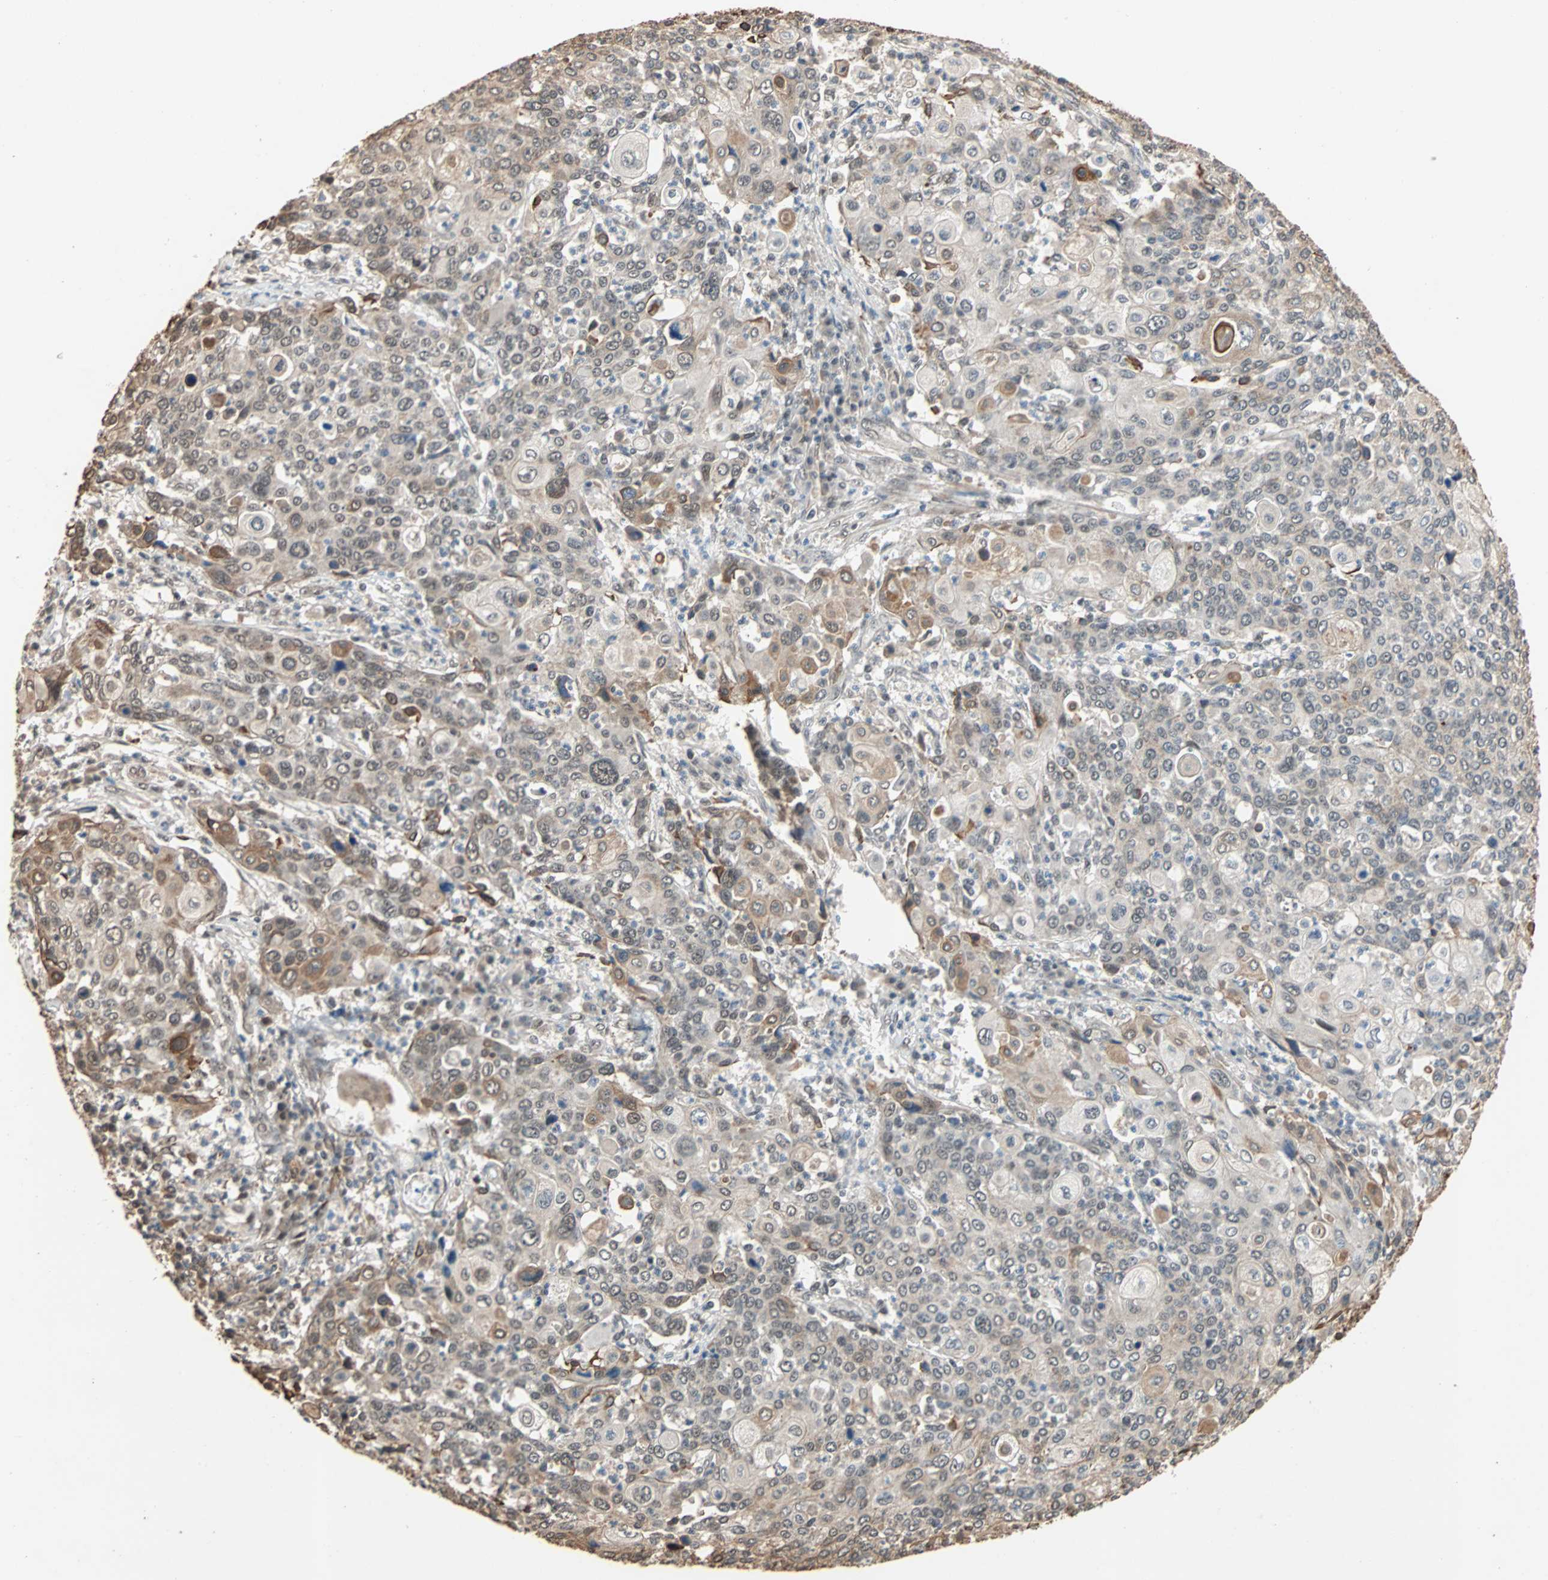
{"staining": {"intensity": "weak", "quantity": ">75%", "location": "cytoplasmic/membranous,nuclear"}, "tissue": "cervical cancer", "cell_type": "Tumor cells", "image_type": "cancer", "snomed": [{"axis": "morphology", "description": "Squamous cell carcinoma, NOS"}, {"axis": "topography", "description": "Cervix"}], "caption": "Human cervical cancer (squamous cell carcinoma) stained with a brown dye shows weak cytoplasmic/membranous and nuclear positive positivity in about >75% of tumor cells.", "gene": "CDC5L", "patient": {"sex": "female", "age": 40}}